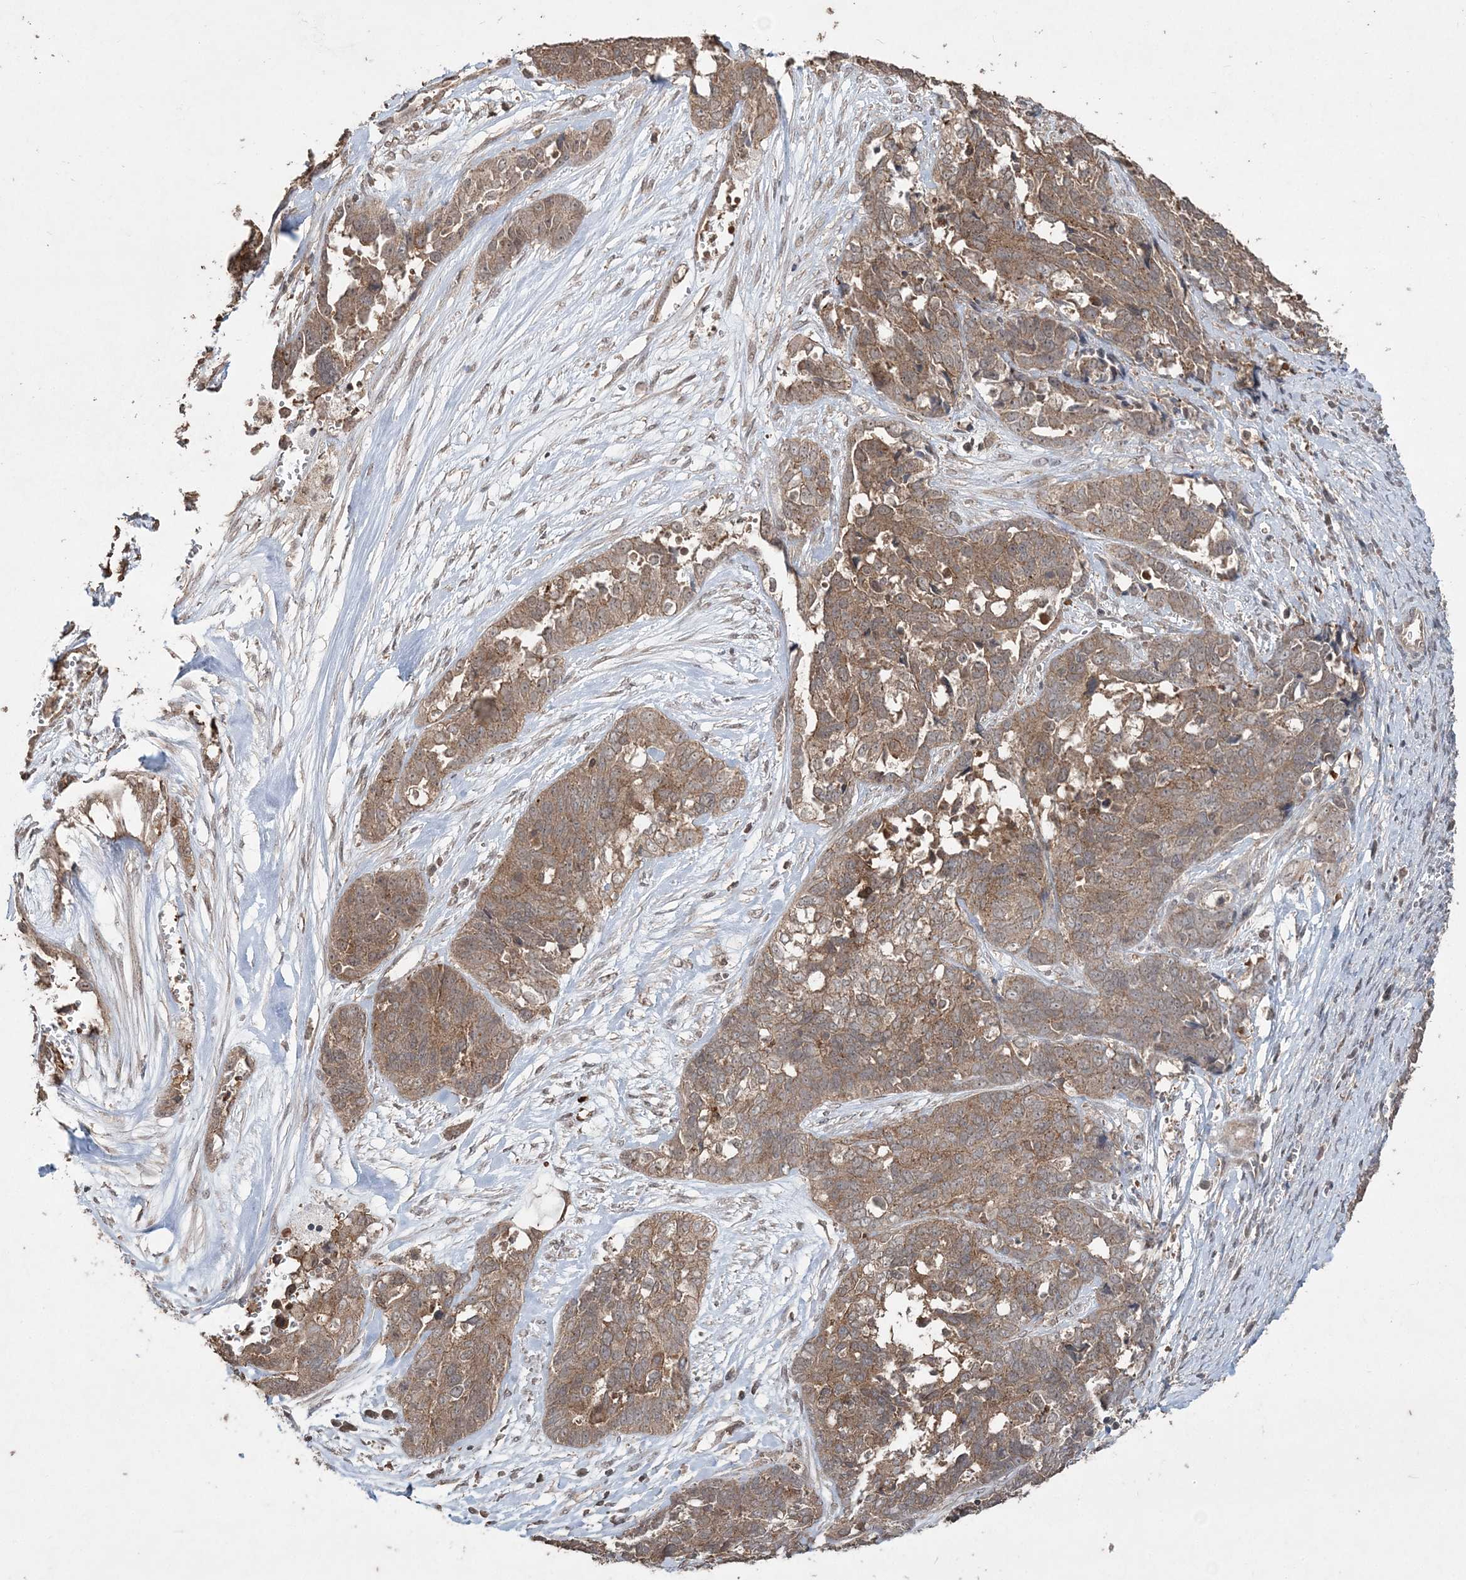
{"staining": {"intensity": "moderate", "quantity": ">75%", "location": "cytoplasmic/membranous"}, "tissue": "ovarian cancer", "cell_type": "Tumor cells", "image_type": "cancer", "snomed": [{"axis": "morphology", "description": "Cystadenocarcinoma, serous, NOS"}, {"axis": "topography", "description": "Ovary"}], "caption": "High-magnification brightfield microscopy of ovarian serous cystadenocarcinoma stained with DAB (brown) and counterstained with hematoxylin (blue). tumor cells exhibit moderate cytoplasmic/membranous staining is appreciated in about>75% of cells.", "gene": "EHHADH", "patient": {"sex": "female", "age": 44}}